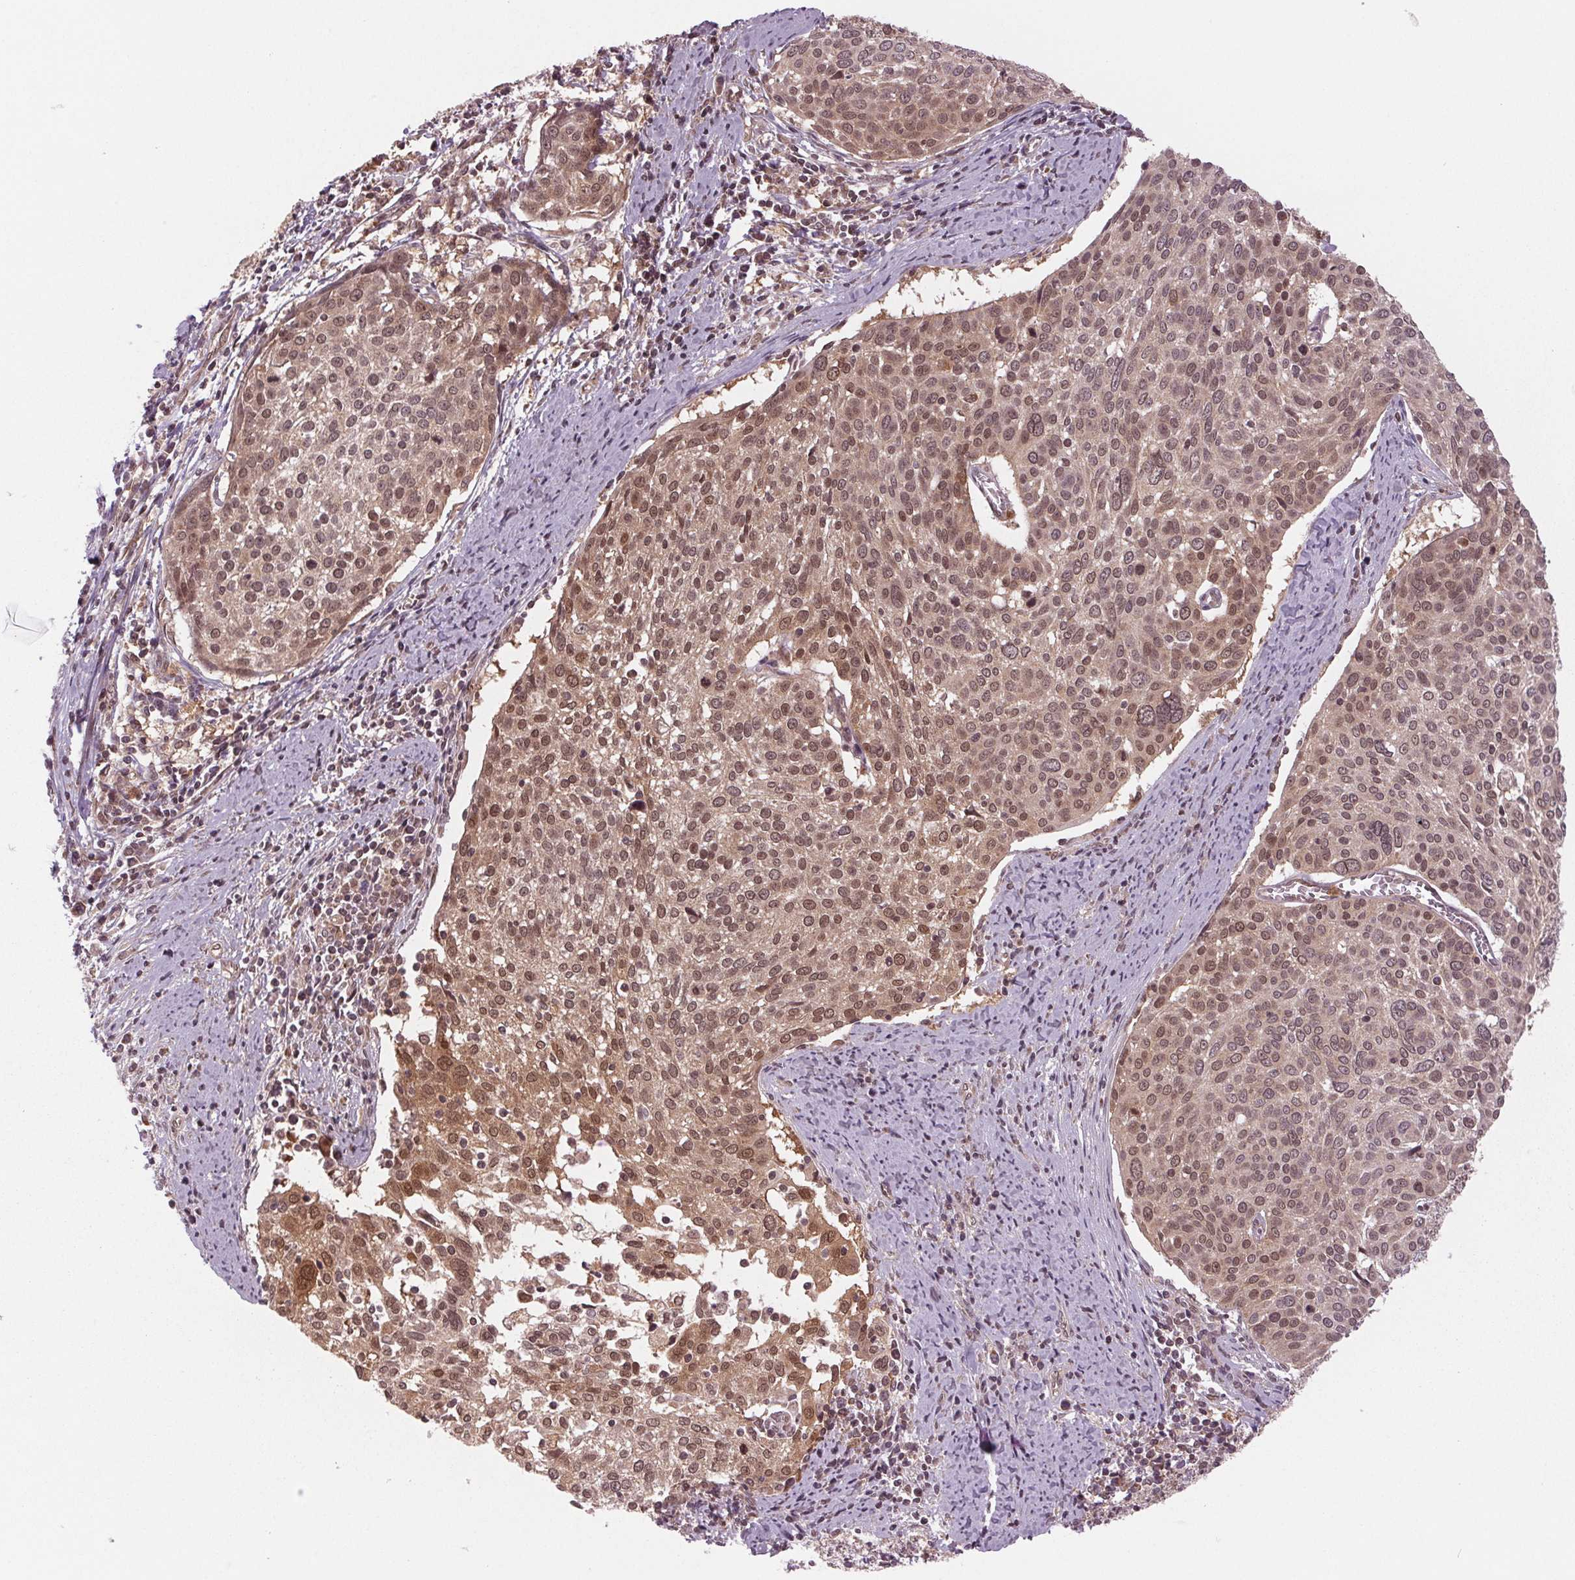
{"staining": {"intensity": "moderate", "quantity": ">75%", "location": "cytoplasmic/membranous,nuclear"}, "tissue": "cervical cancer", "cell_type": "Tumor cells", "image_type": "cancer", "snomed": [{"axis": "morphology", "description": "Squamous cell carcinoma, NOS"}, {"axis": "topography", "description": "Cervix"}], "caption": "Protein analysis of cervical cancer (squamous cell carcinoma) tissue displays moderate cytoplasmic/membranous and nuclear positivity in approximately >75% of tumor cells.", "gene": "STAT3", "patient": {"sex": "female", "age": 39}}